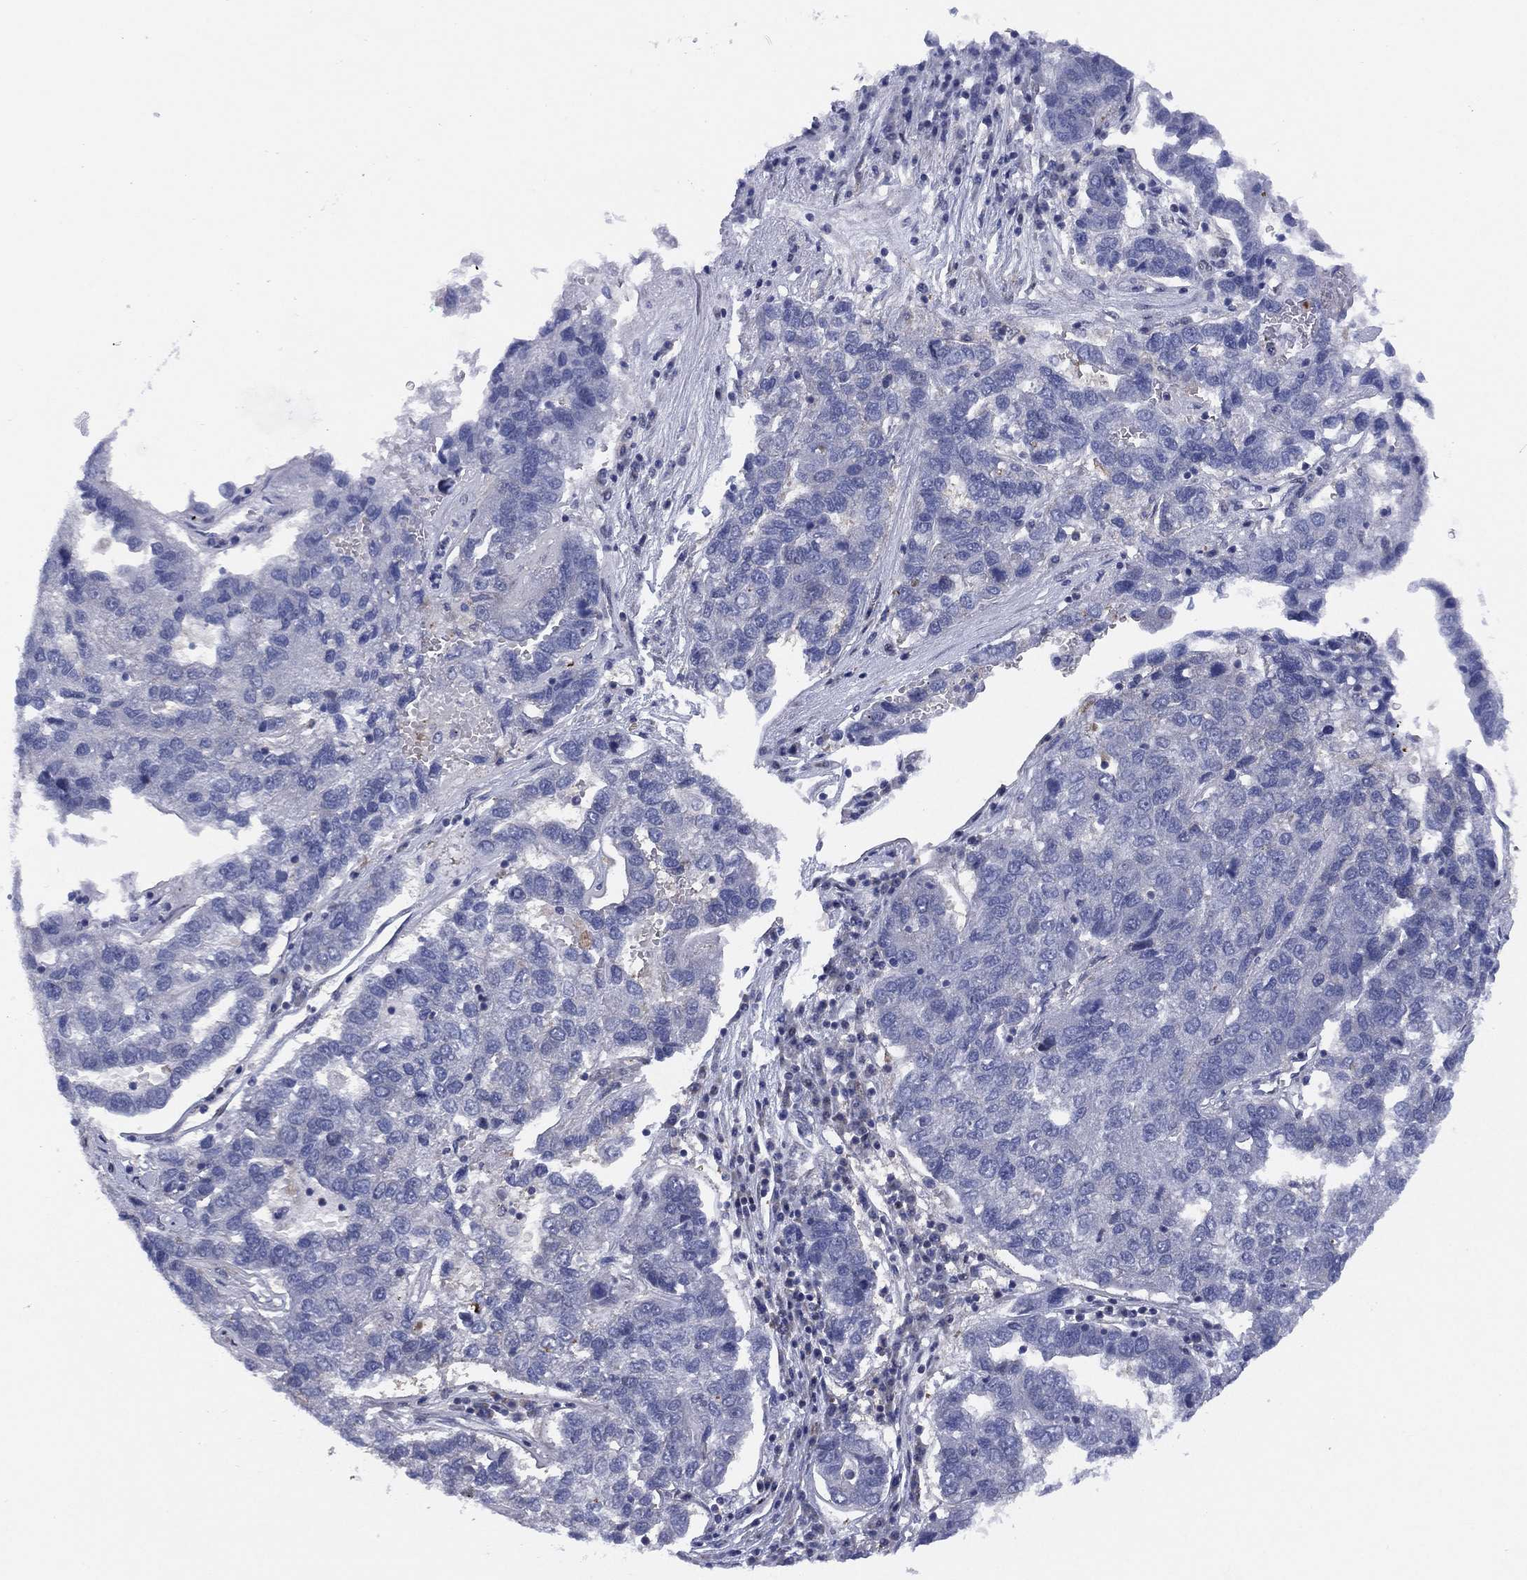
{"staining": {"intensity": "negative", "quantity": "none", "location": "none"}, "tissue": "pancreatic cancer", "cell_type": "Tumor cells", "image_type": "cancer", "snomed": [{"axis": "morphology", "description": "Adenocarcinoma, NOS"}, {"axis": "topography", "description": "Pancreas"}], "caption": "Immunohistochemistry histopathology image of human pancreatic cancer (adenocarcinoma) stained for a protein (brown), which demonstrates no positivity in tumor cells.", "gene": "SLC4A4", "patient": {"sex": "female", "age": 61}}